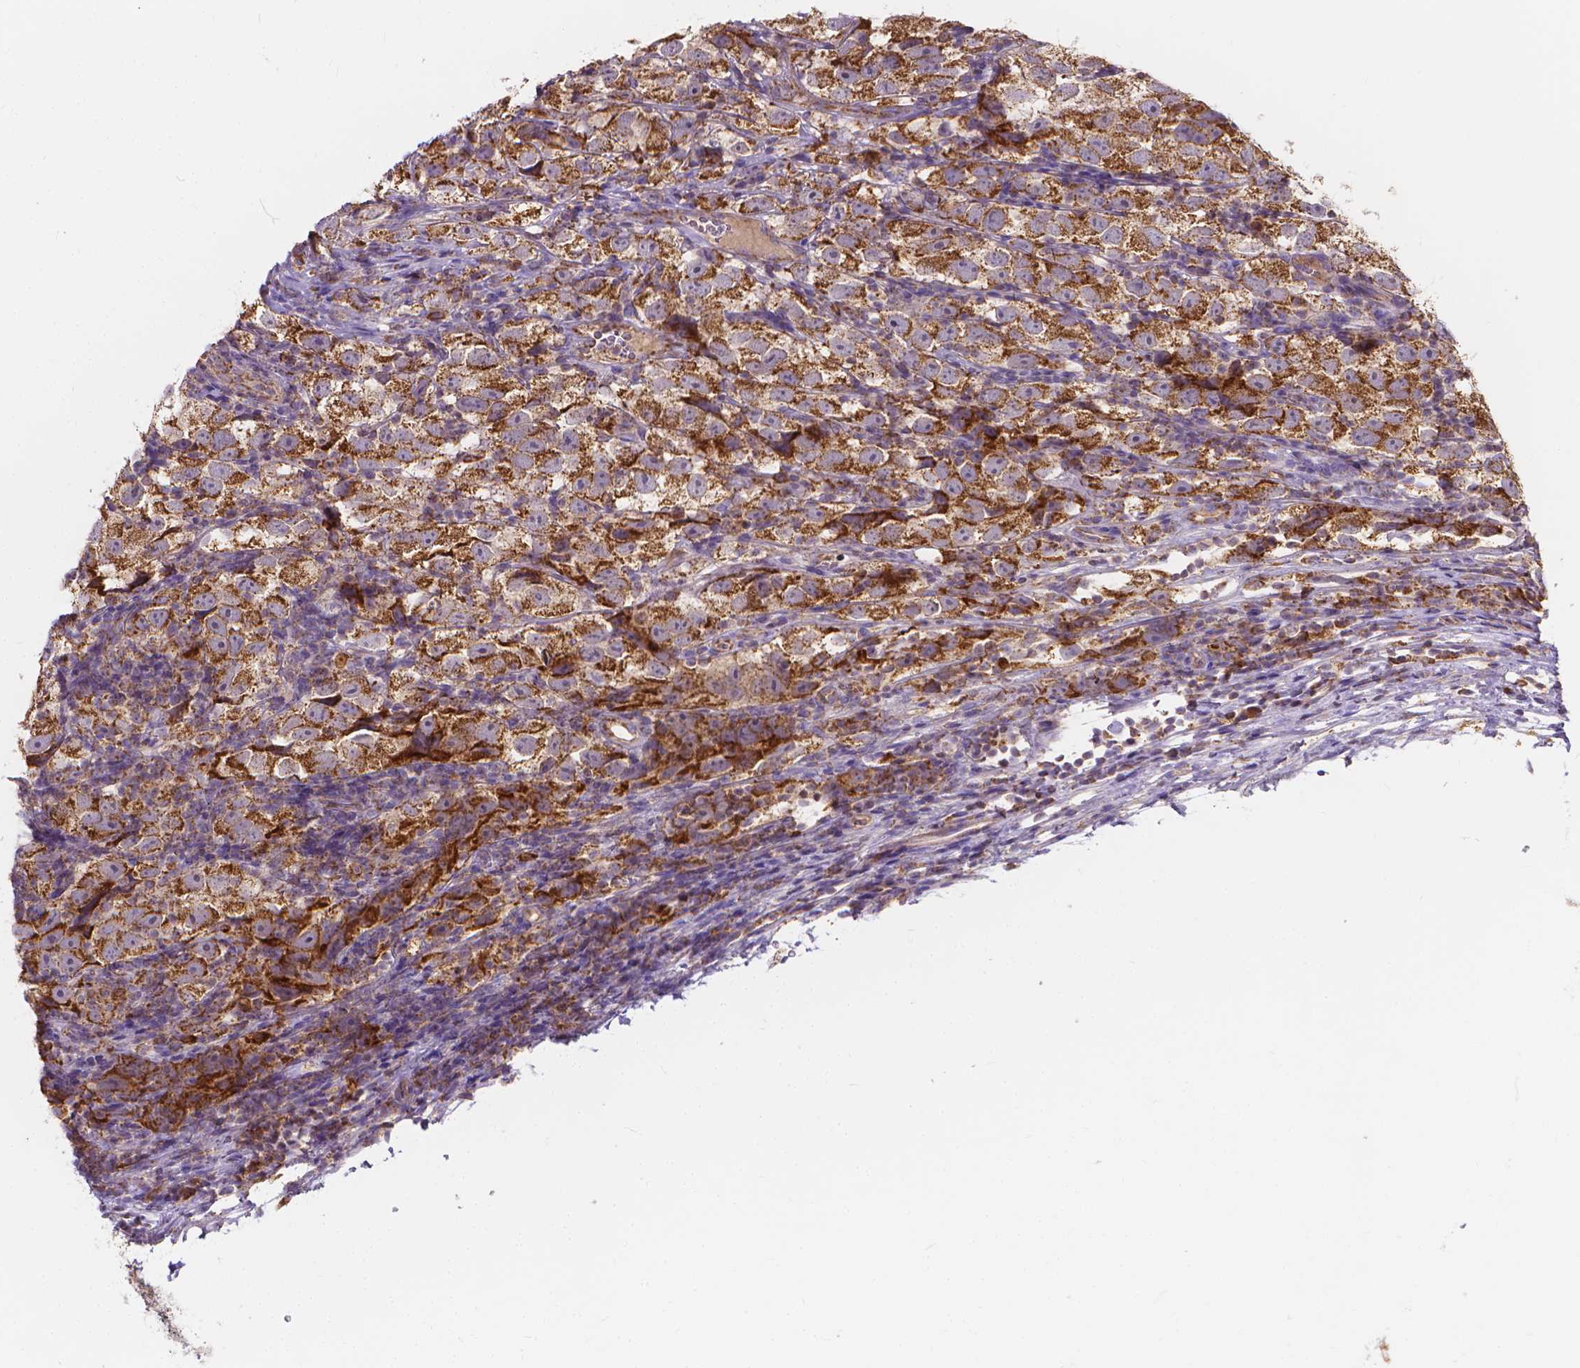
{"staining": {"intensity": "strong", "quantity": ">75%", "location": "cytoplasmic/membranous"}, "tissue": "testis cancer", "cell_type": "Tumor cells", "image_type": "cancer", "snomed": [{"axis": "morphology", "description": "Seminoma, NOS"}, {"axis": "topography", "description": "Testis"}], "caption": "Approximately >75% of tumor cells in testis cancer show strong cytoplasmic/membranous protein staining as visualized by brown immunohistochemical staining.", "gene": "SNCAIP", "patient": {"sex": "male", "age": 26}}